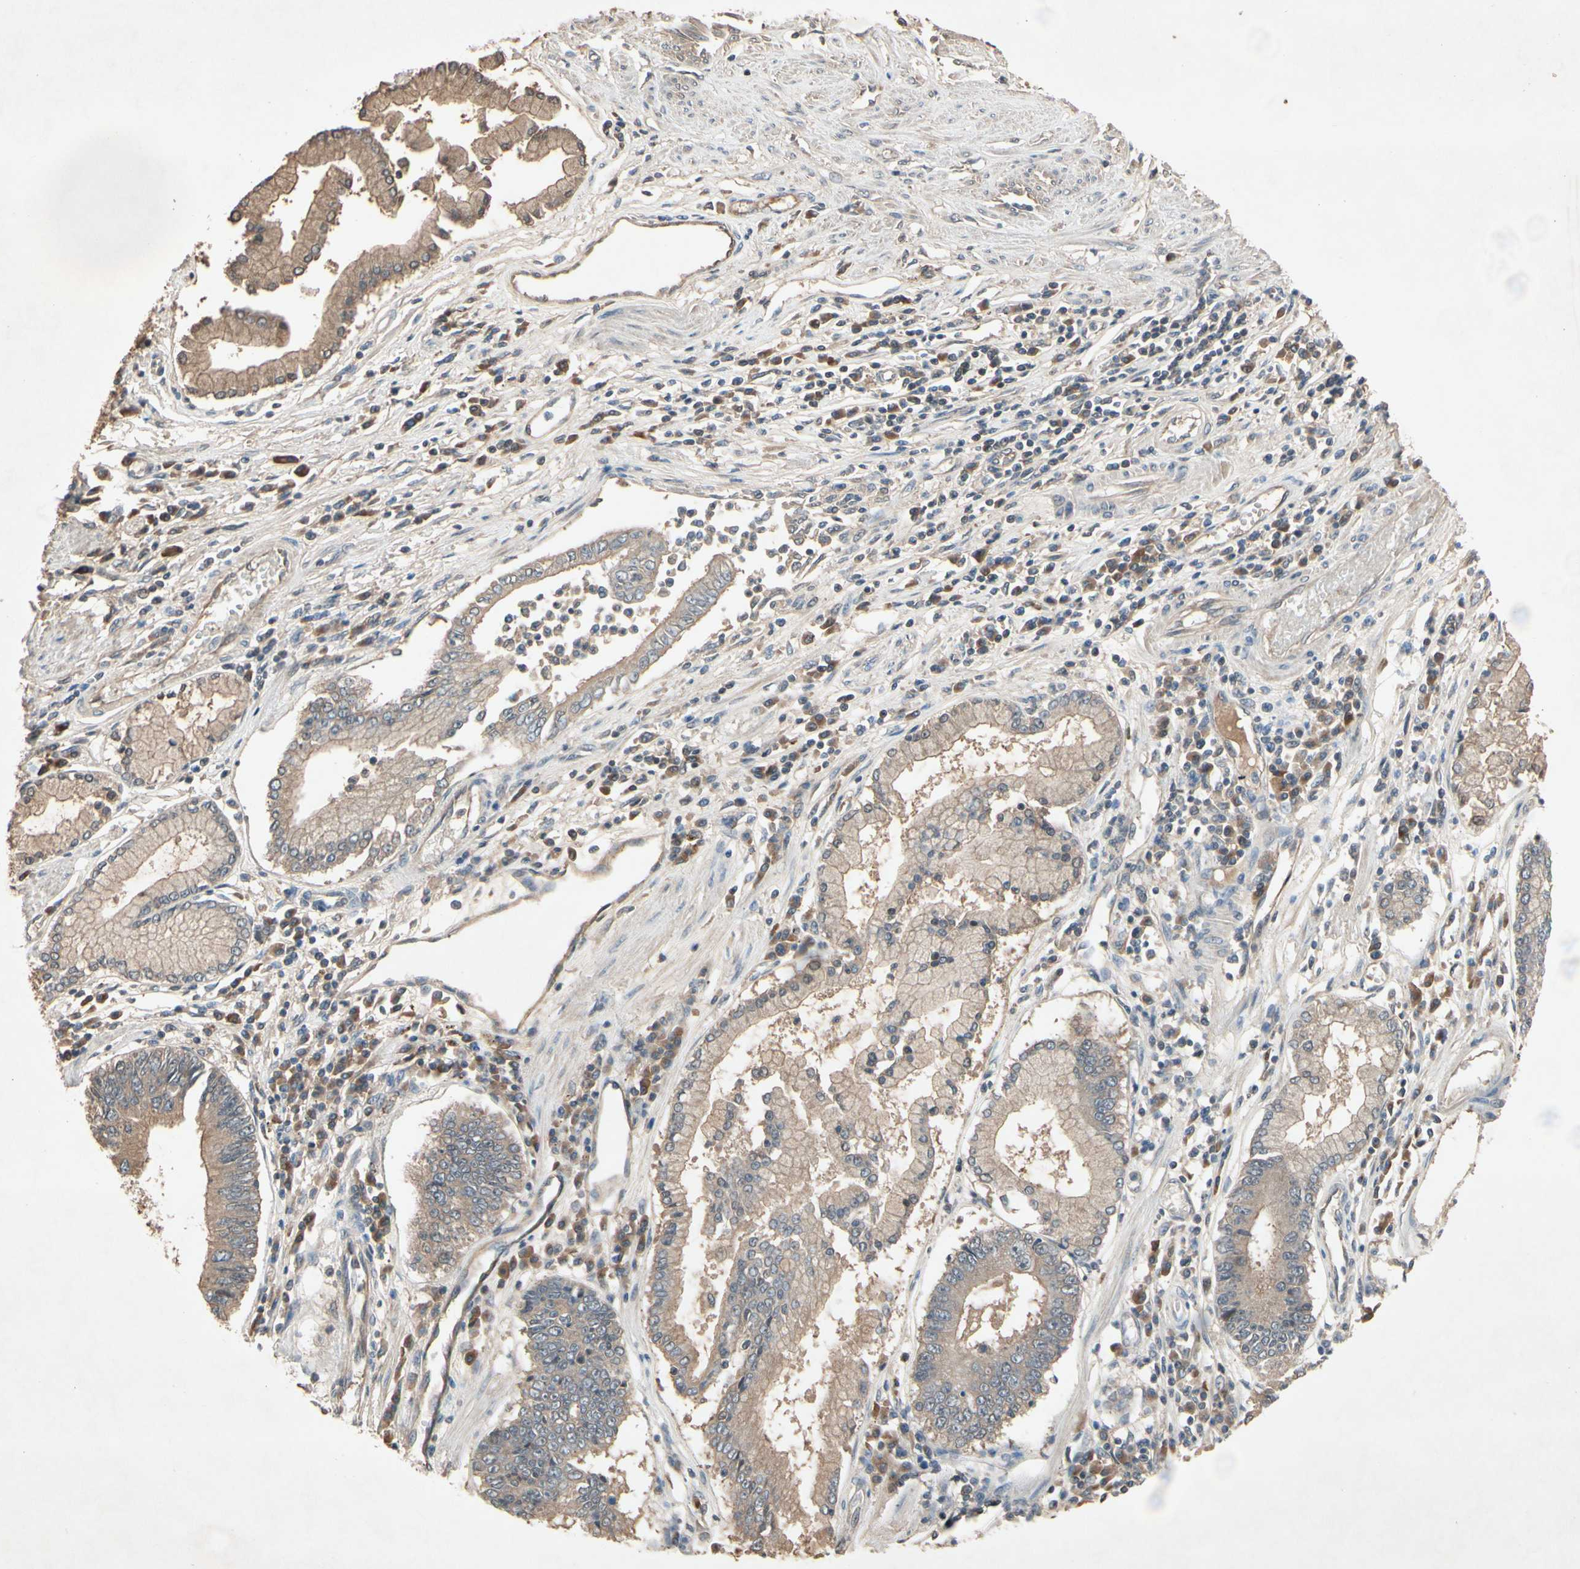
{"staining": {"intensity": "moderate", "quantity": ">75%", "location": "cytoplasmic/membranous"}, "tissue": "stomach cancer", "cell_type": "Tumor cells", "image_type": "cancer", "snomed": [{"axis": "morphology", "description": "Adenocarcinoma, NOS"}, {"axis": "topography", "description": "Stomach"}], "caption": "A histopathology image showing moderate cytoplasmic/membranous positivity in approximately >75% of tumor cells in stomach cancer (adenocarcinoma), as visualized by brown immunohistochemical staining.", "gene": "NSF", "patient": {"sex": "male", "age": 59}}